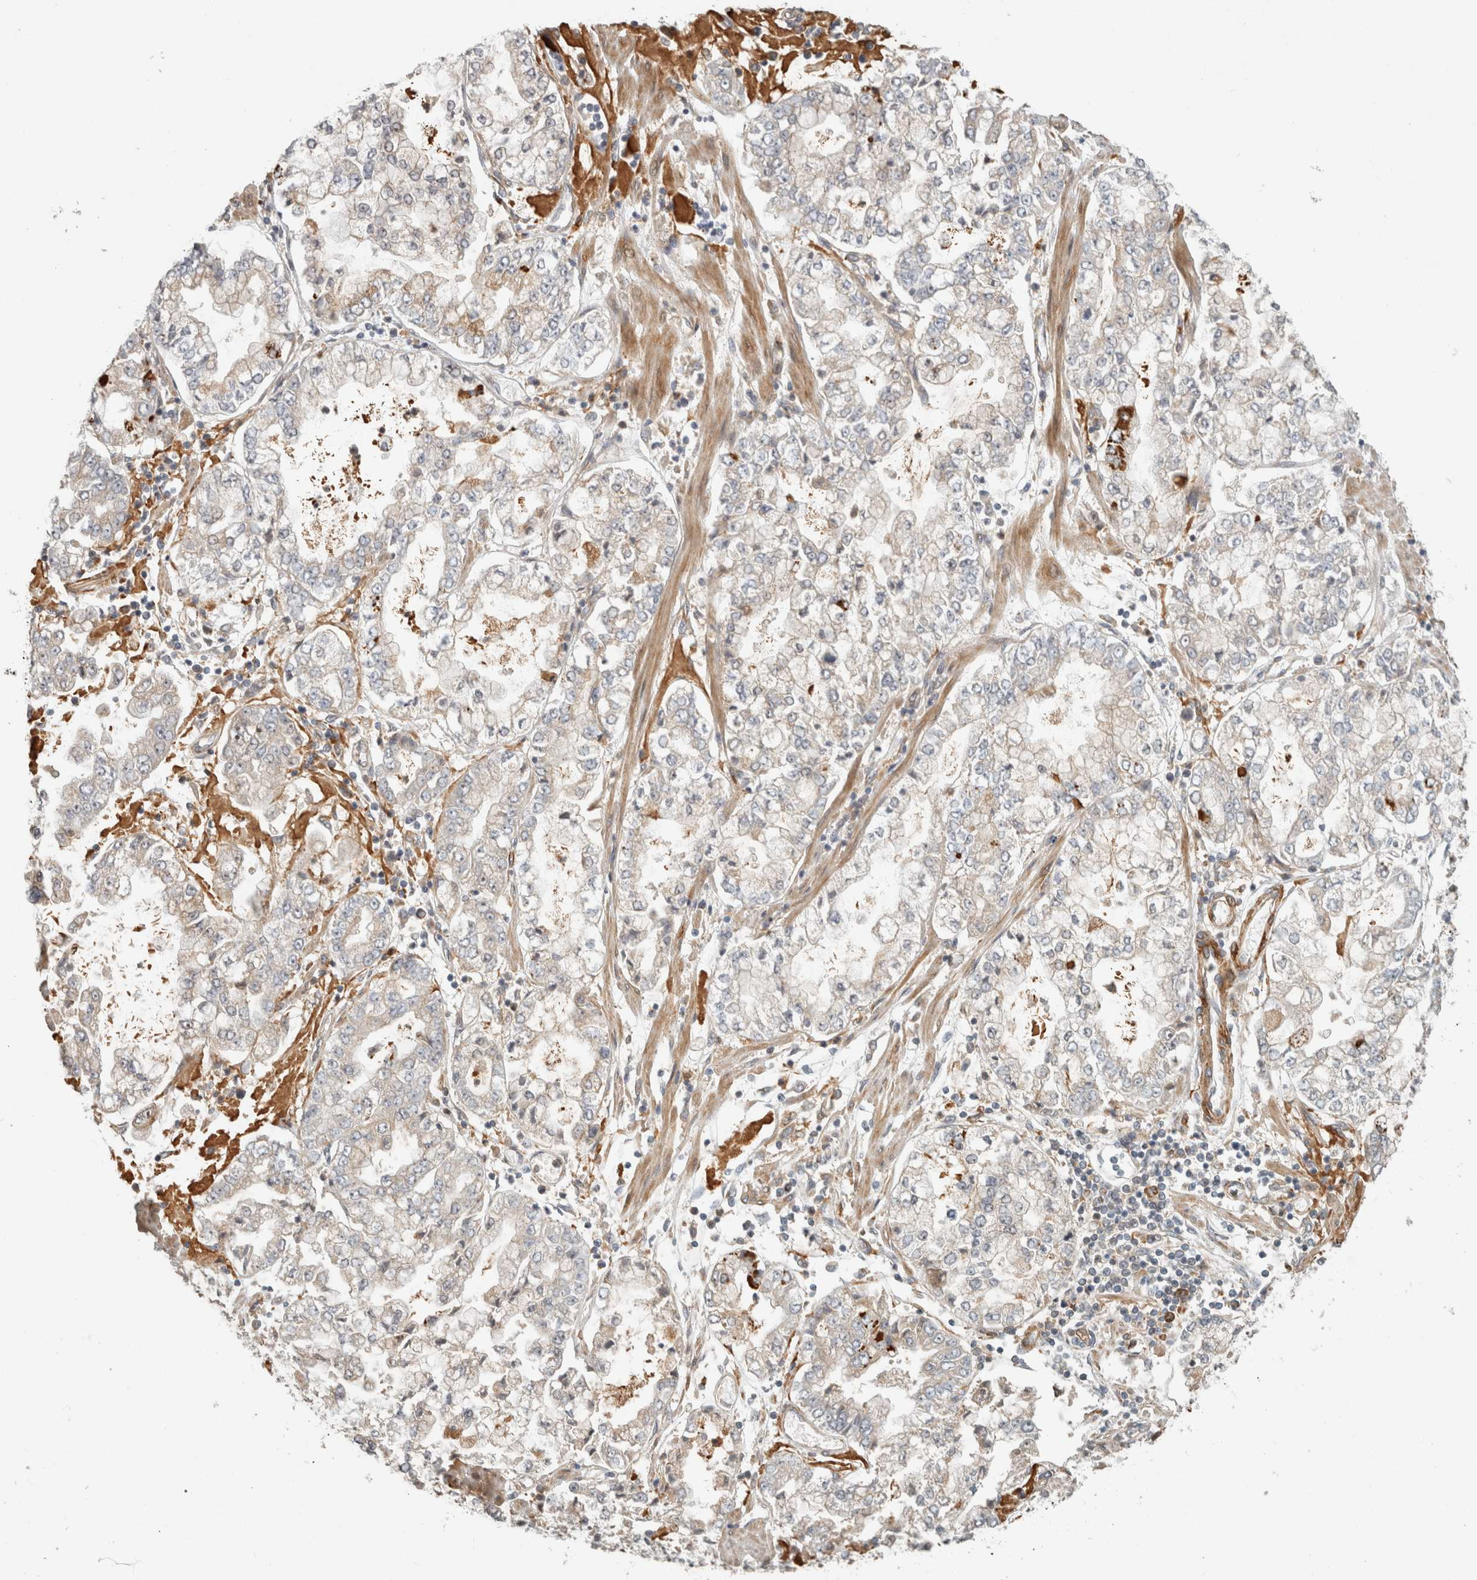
{"staining": {"intensity": "weak", "quantity": "<25%", "location": "cytoplasmic/membranous"}, "tissue": "stomach cancer", "cell_type": "Tumor cells", "image_type": "cancer", "snomed": [{"axis": "morphology", "description": "Adenocarcinoma, NOS"}, {"axis": "topography", "description": "Stomach"}], "caption": "Tumor cells show no significant staining in stomach cancer.", "gene": "SIPA1L2", "patient": {"sex": "male", "age": 76}}